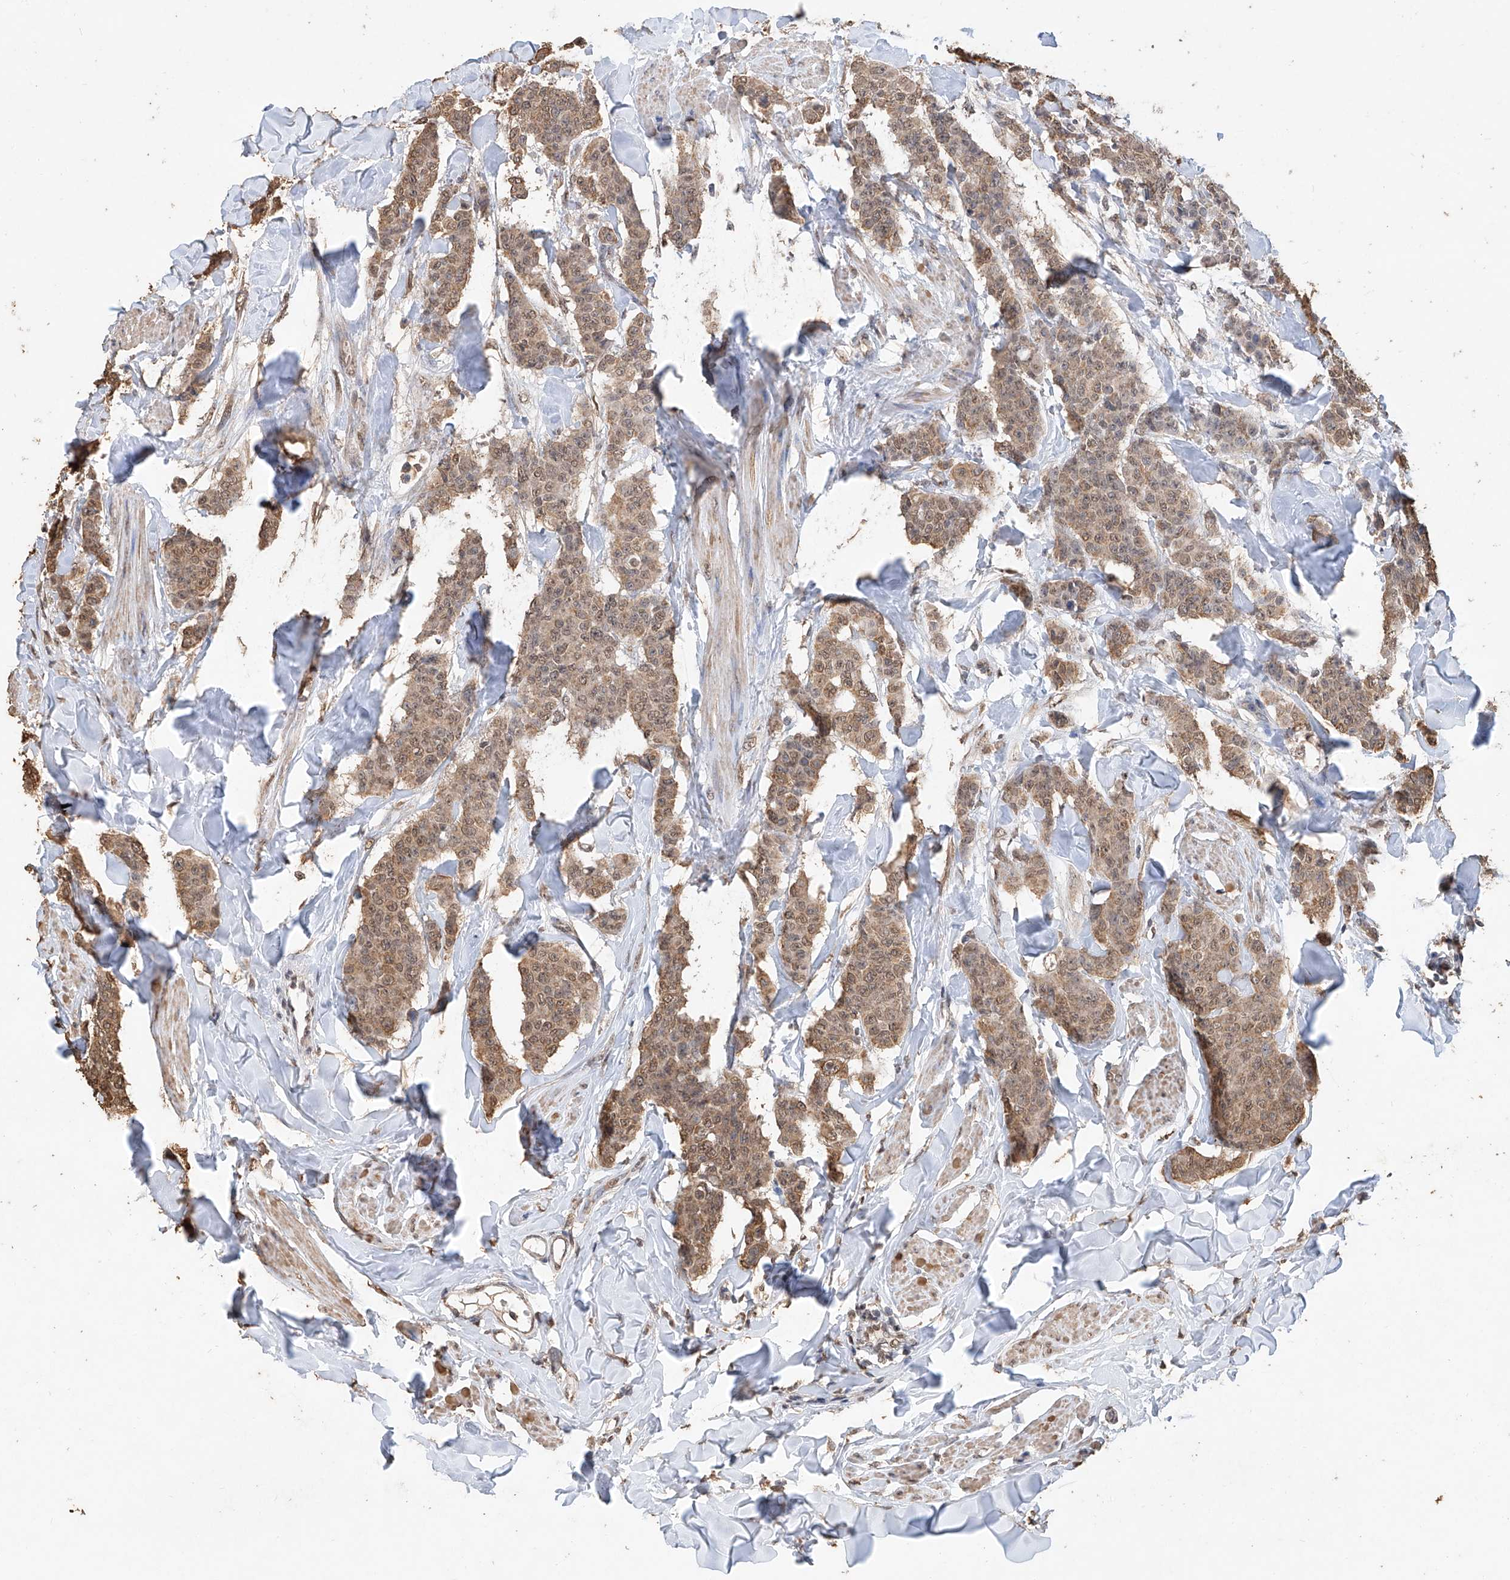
{"staining": {"intensity": "moderate", "quantity": ">75%", "location": "cytoplasmic/membranous,nuclear"}, "tissue": "breast cancer", "cell_type": "Tumor cells", "image_type": "cancer", "snomed": [{"axis": "morphology", "description": "Duct carcinoma"}, {"axis": "topography", "description": "Breast"}], "caption": "Moderate cytoplasmic/membranous and nuclear expression for a protein is identified in approximately >75% of tumor cells of breast cancer (invasive ductal carcinoma) using immunohistochemistry (IHC).", "gene": "ELOVL1", "patient": {"sex": "female", "age": 40}}